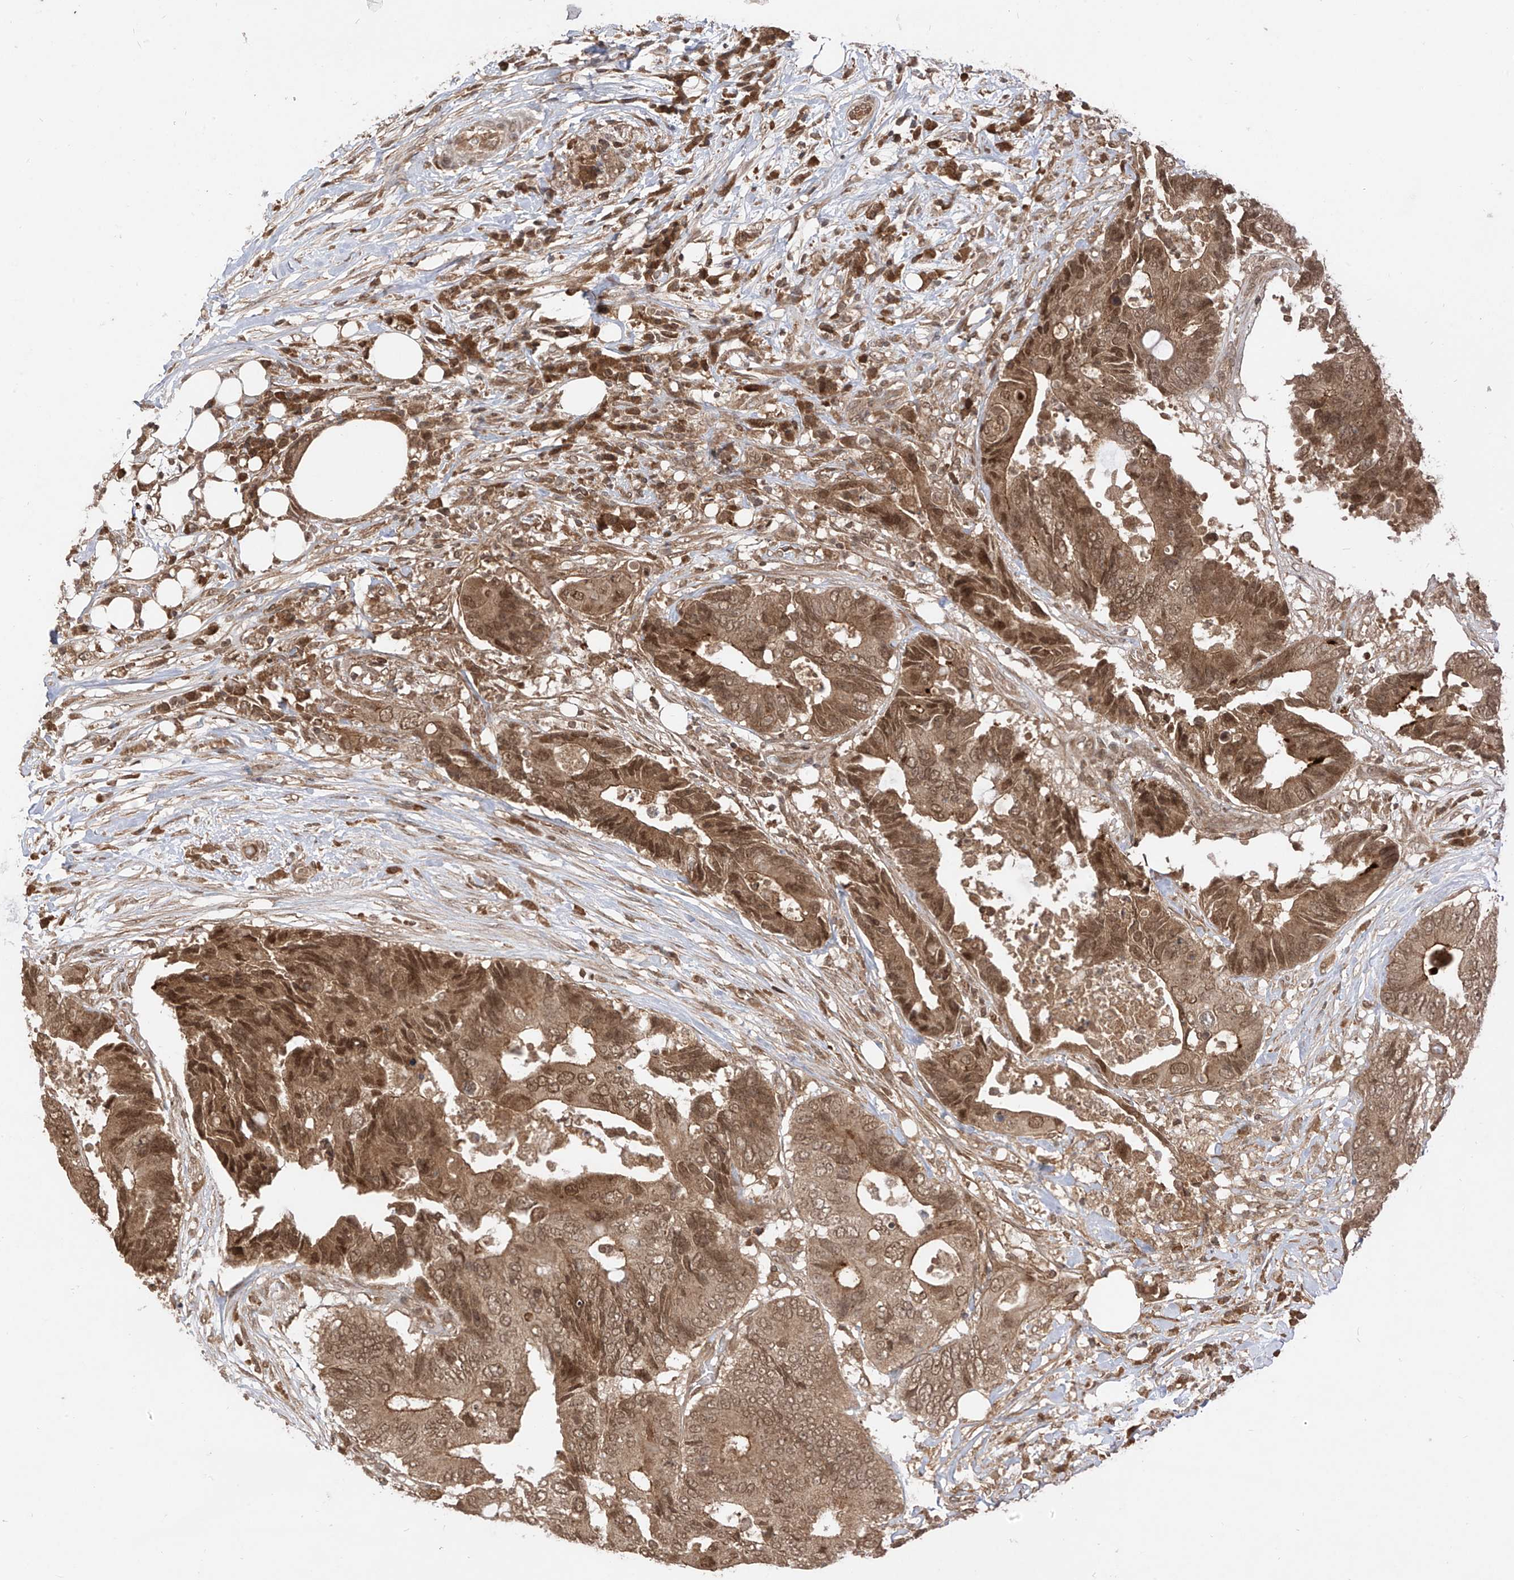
{"staining": {"intensity": "moderate", "quantity": ">75%", "location": "cytoplasmic/membranous,nuclear"}, "tissue": "colorectal cancer", "cell_type": "Tumor cells", "image_type": "cancer", "snomed": [{"axis": "morphology", "description": "Adenocarcinoma, NOS"}, {"axis": "topography", "description": "Colon"}], "caption": "Tumor cells show medium levels of moderate cytoplasmic/membranous and nuclear expression in approximately >75% of cells in human colorectal adenocarcinoma.", "gene": "LCOR", "patient": {"sex": "male", "age": 71}}